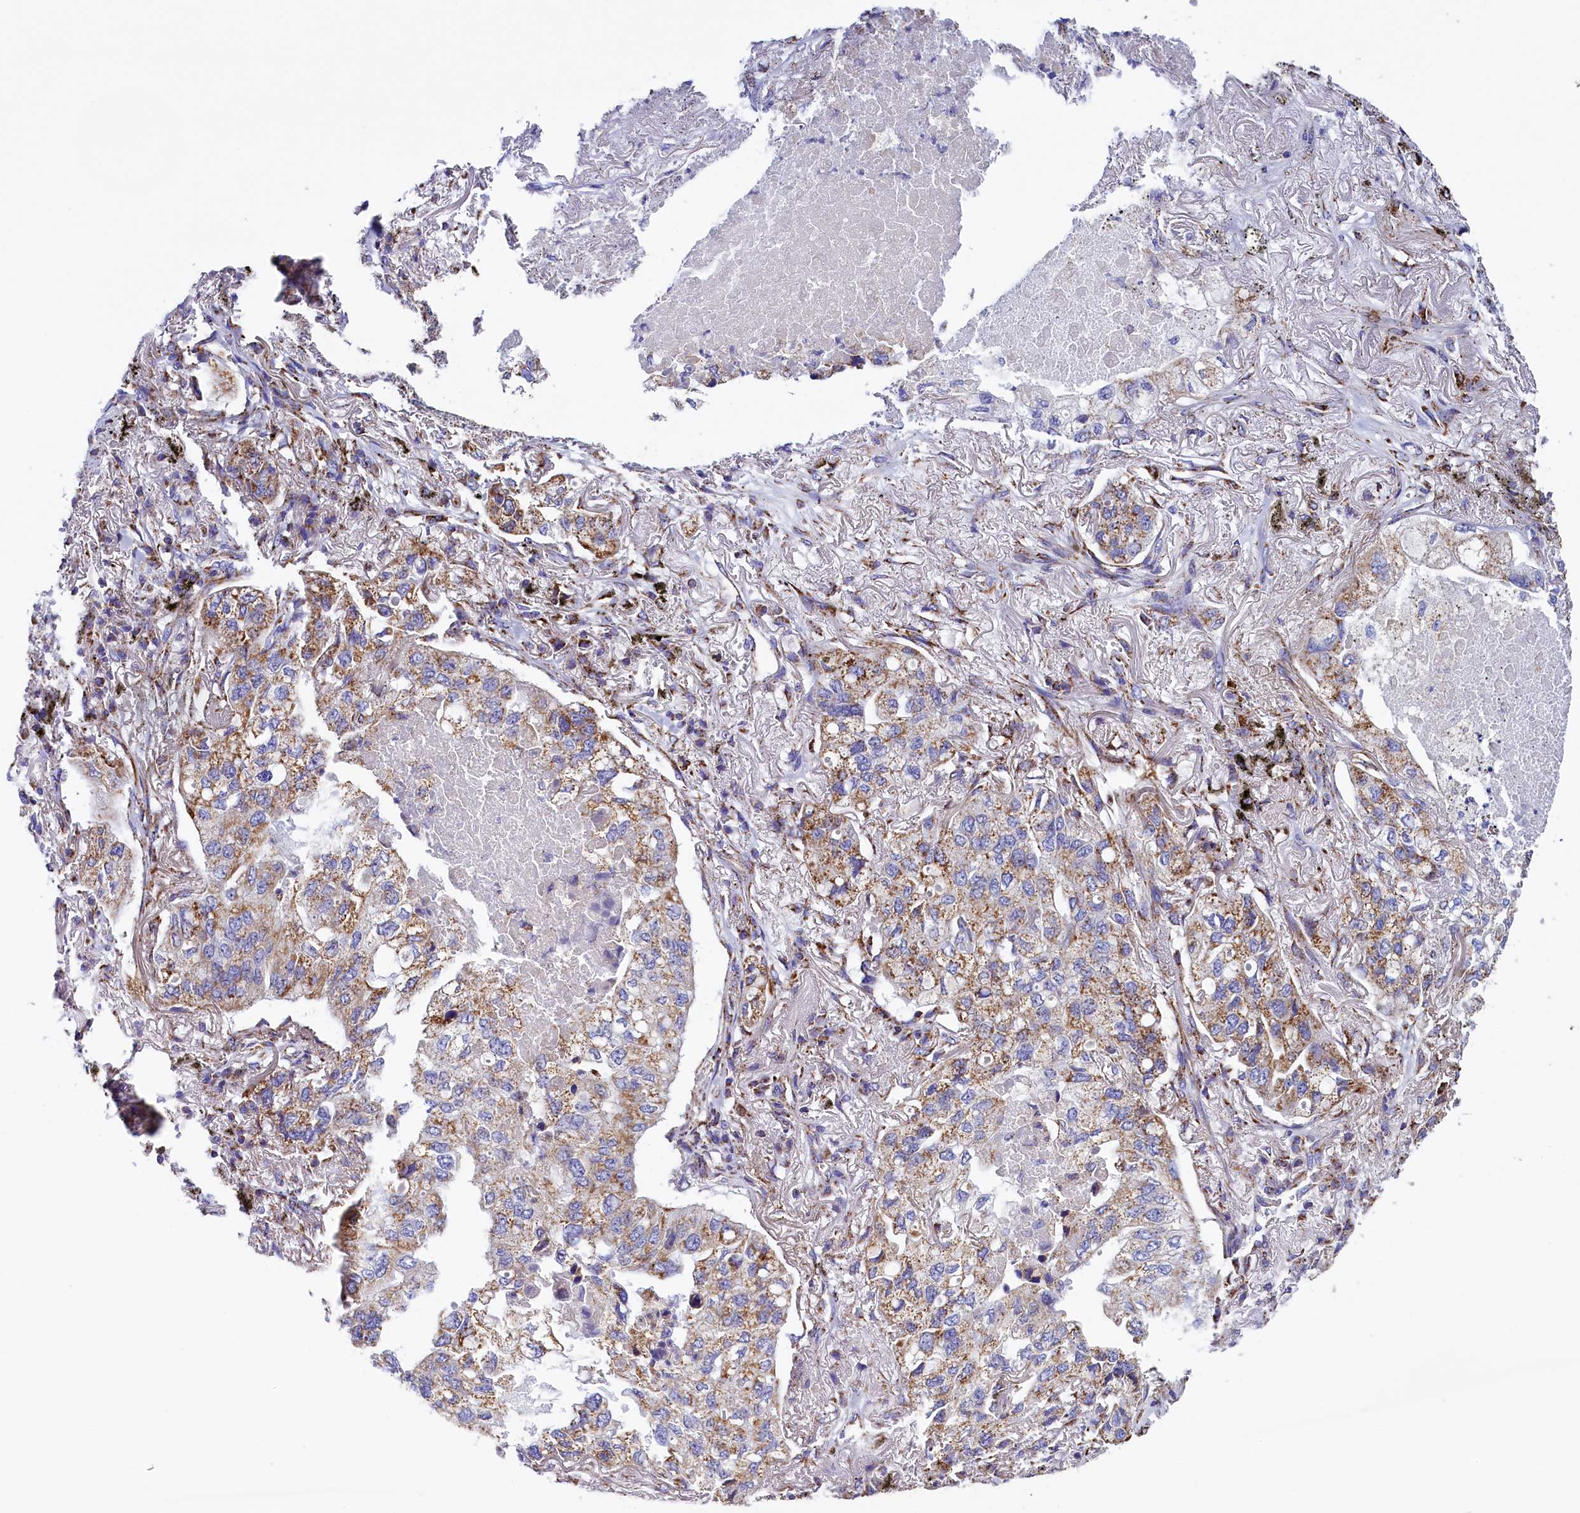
{"staining": {"intensity": "moderate", "quantity": ">75%", "location": "cytoplasmic/membranous"}, "tissue": "lung cancer", "cell_type": "Tumor cells", "image_type": "cancer", "snomed": [{"axis": "morphology", "description": "Adenocarcinoma, NOS"}, {"axis": "topography", "description": "Lung"}], "caption": "Immunohistochemistry photomicrograph of neoplastic tissue: adenocarcinoma (lung) stained using immunohistochemistry reveals medium levels of moderate protein expression localized specifically in the cytoplasmic/membranous of tumor cells, appearing as a cytoplasmic/membranous brown color.", "gene": "SLC39A3", "patient": {"sex": "male", "age": 65}}